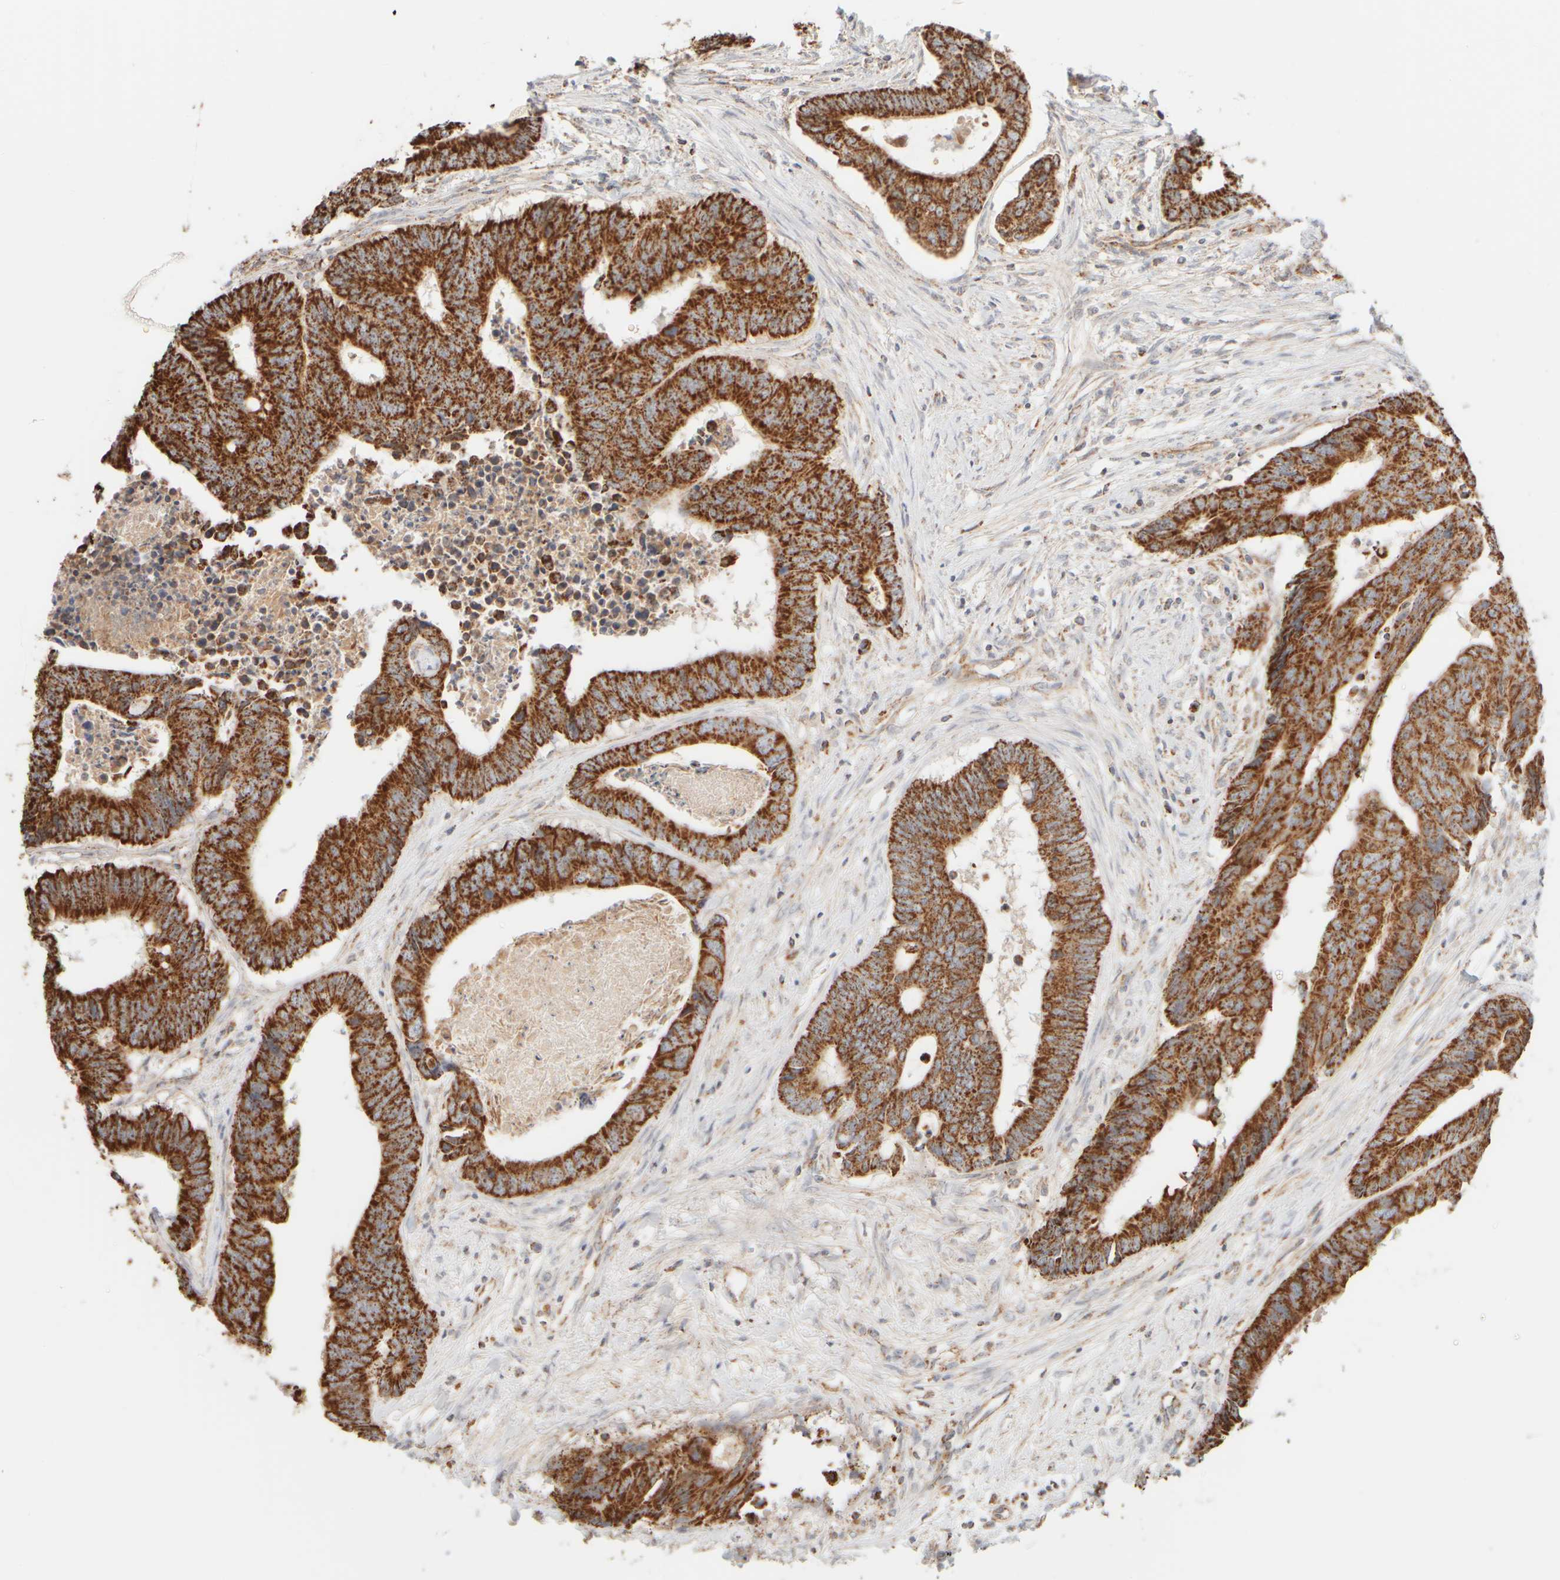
{"staining": {"intensity": "strong", "quantity": ">75%", "location": "cytoplasmic/membranous"}, "tissue": "colorectal cancer", "cell_type": "Tumor cells", "image_type": "cancer", "snomed": [{"axis": "morphology", "description": "Adenocarcinoma, NOS"}, {"axis": "topography", "description": "Rectum"}], "caption": "A photomicrograph showing strong cytoplasmic/membranous staining in about >75% of tumor cells in colorectal adenocarcinoma, as visualized by brown immunohistochemical staining.", "gene": "APBB2", "patient": {"sex": "male", "age": 84}}